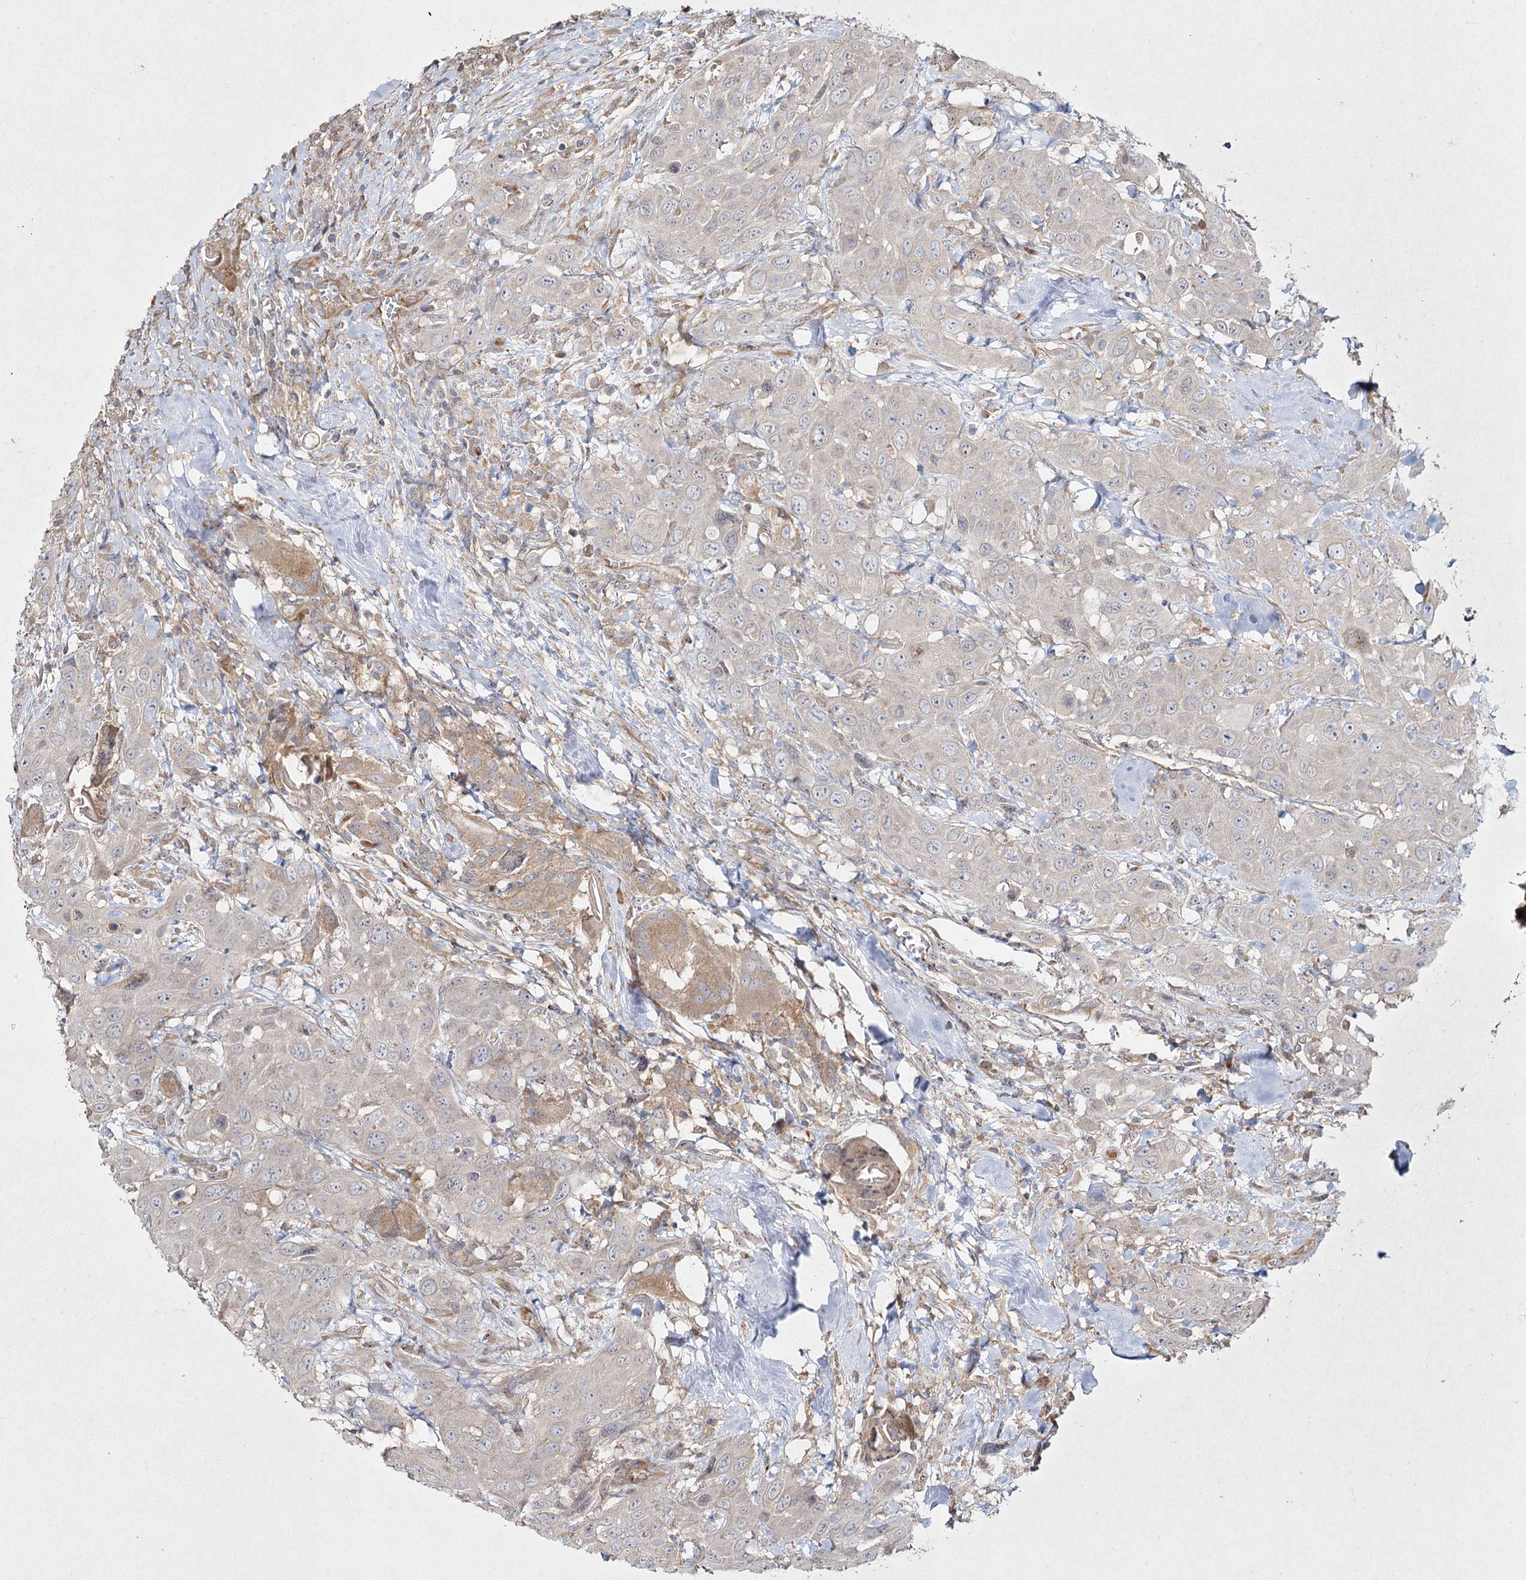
{"staining": {"intensity": "moderate", "quantity": "<25%", "location": "cytoplasmic/membranous"}, "tissue": "head and neck cancer", "cell_type": "Tumor cells", "image_type": "cancer", "snomed": [{"axis": "morphology", "description": "Squamous cell carcinoma, NOS"}, {"axis": "topography", "description": "Head-Neck"}], "caption": "Head and neck cancer (squamous cell carcinoma) stained with DAB (3,3'-diaminobenzidine) immunohistochemistry (IHC) displays low levels of moderate cytoplasmic/membranous expression in approximately <25% of tumor cells. (Stains: DAB (3,3'-diaminobenzidine) in brown, nuclei in blue, Microscopy: brightfield microscopy at high magnification).", "gene": "SH3TC1", "patient": {"sex": "male", "age": 81}}